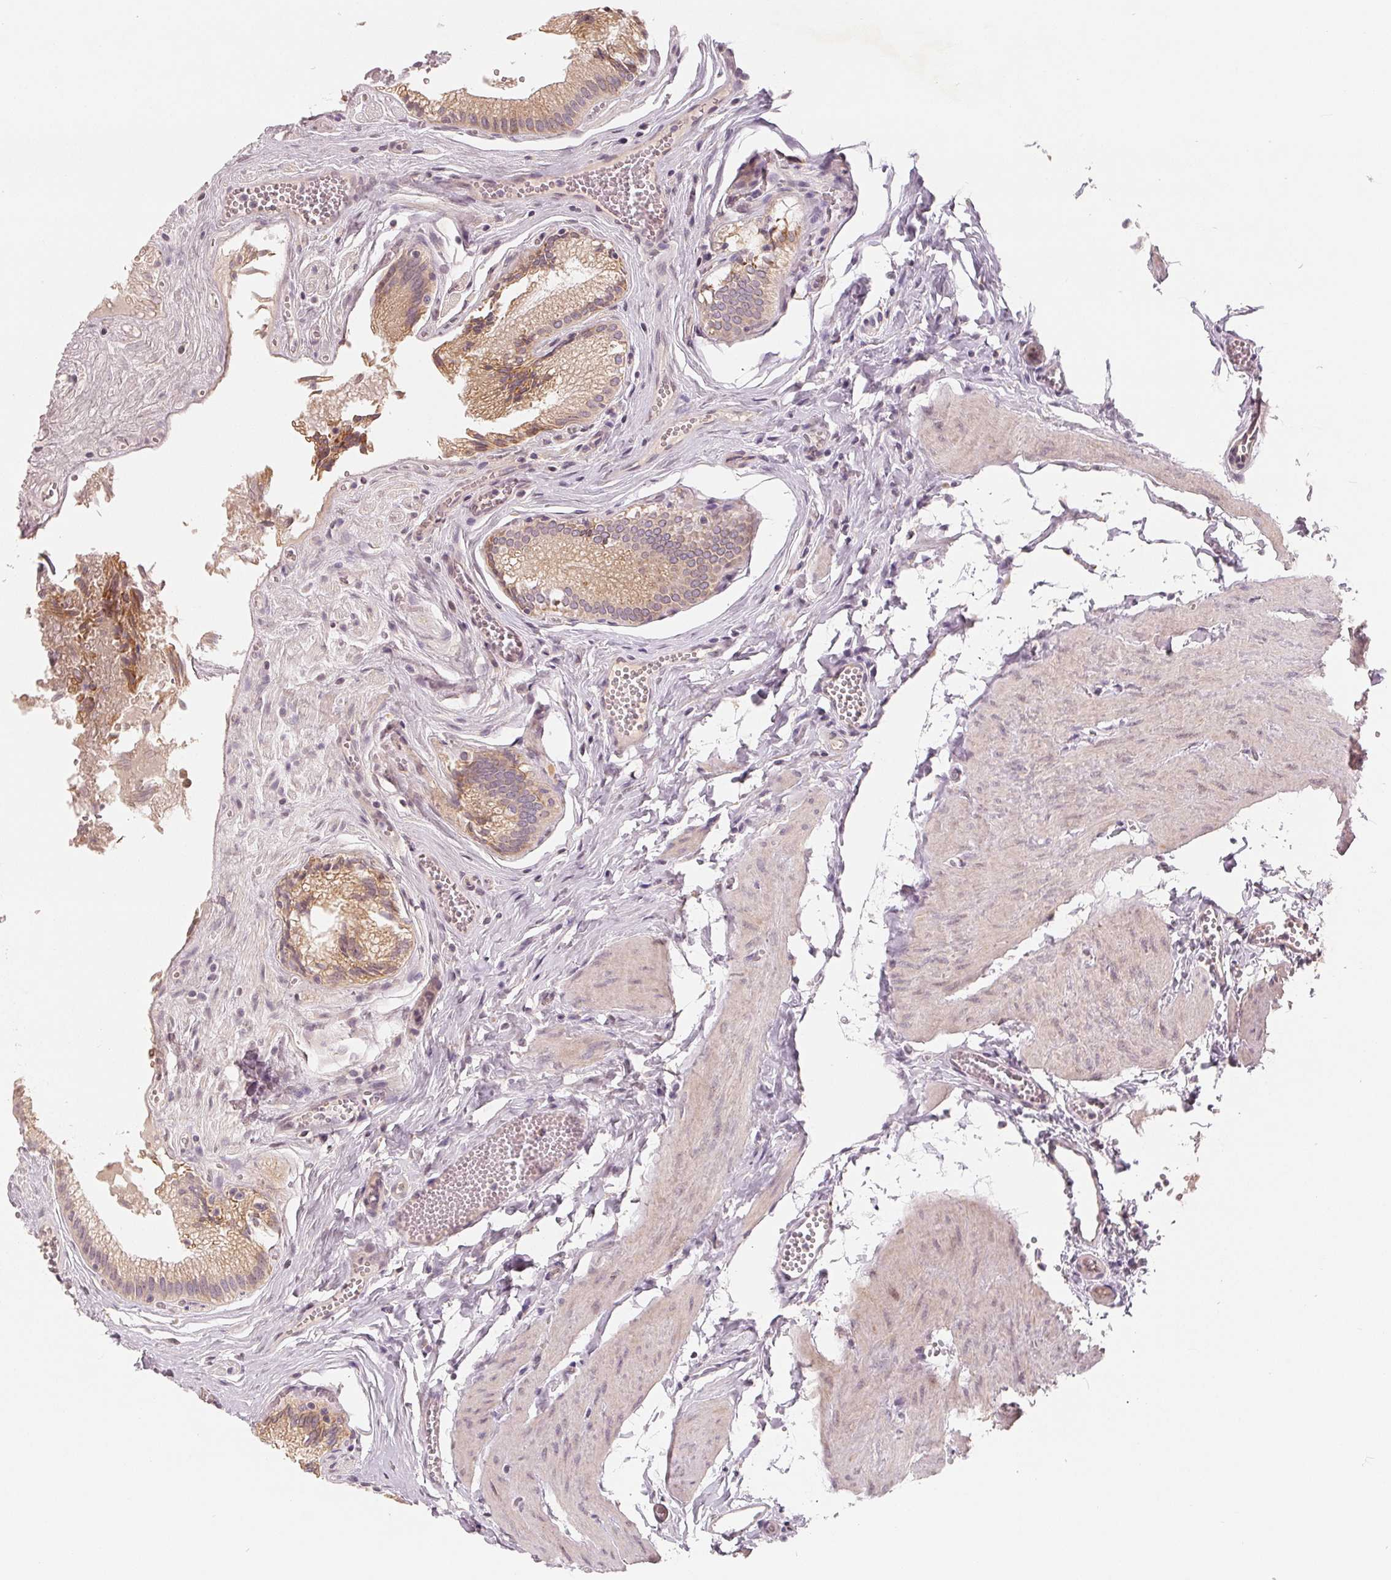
{"staining": {"intensity": "weak", "quantity": ">75%", "location": "cytoplasmic/membranous"}, "tissue": "gallbladder", "cell_type": "Glandular cells", "image_type": "normal", "snomed": [{"axis": "morphology", "description": "Normal tissue, NOS"}, {"axis": "topography", "description": "Gallbladder"}, {"axis": "topography", "description": "Peripheral nerve tissue"}], "caption": "This micrograph exhibits immunohistochemistry staining of normal human gallbladder, with low weak cytoplasmic/membranous expression in approximately >75% of glandular cells.", "gene": "TMSB15B", "patient": {"sex": "male", "age": 17}}